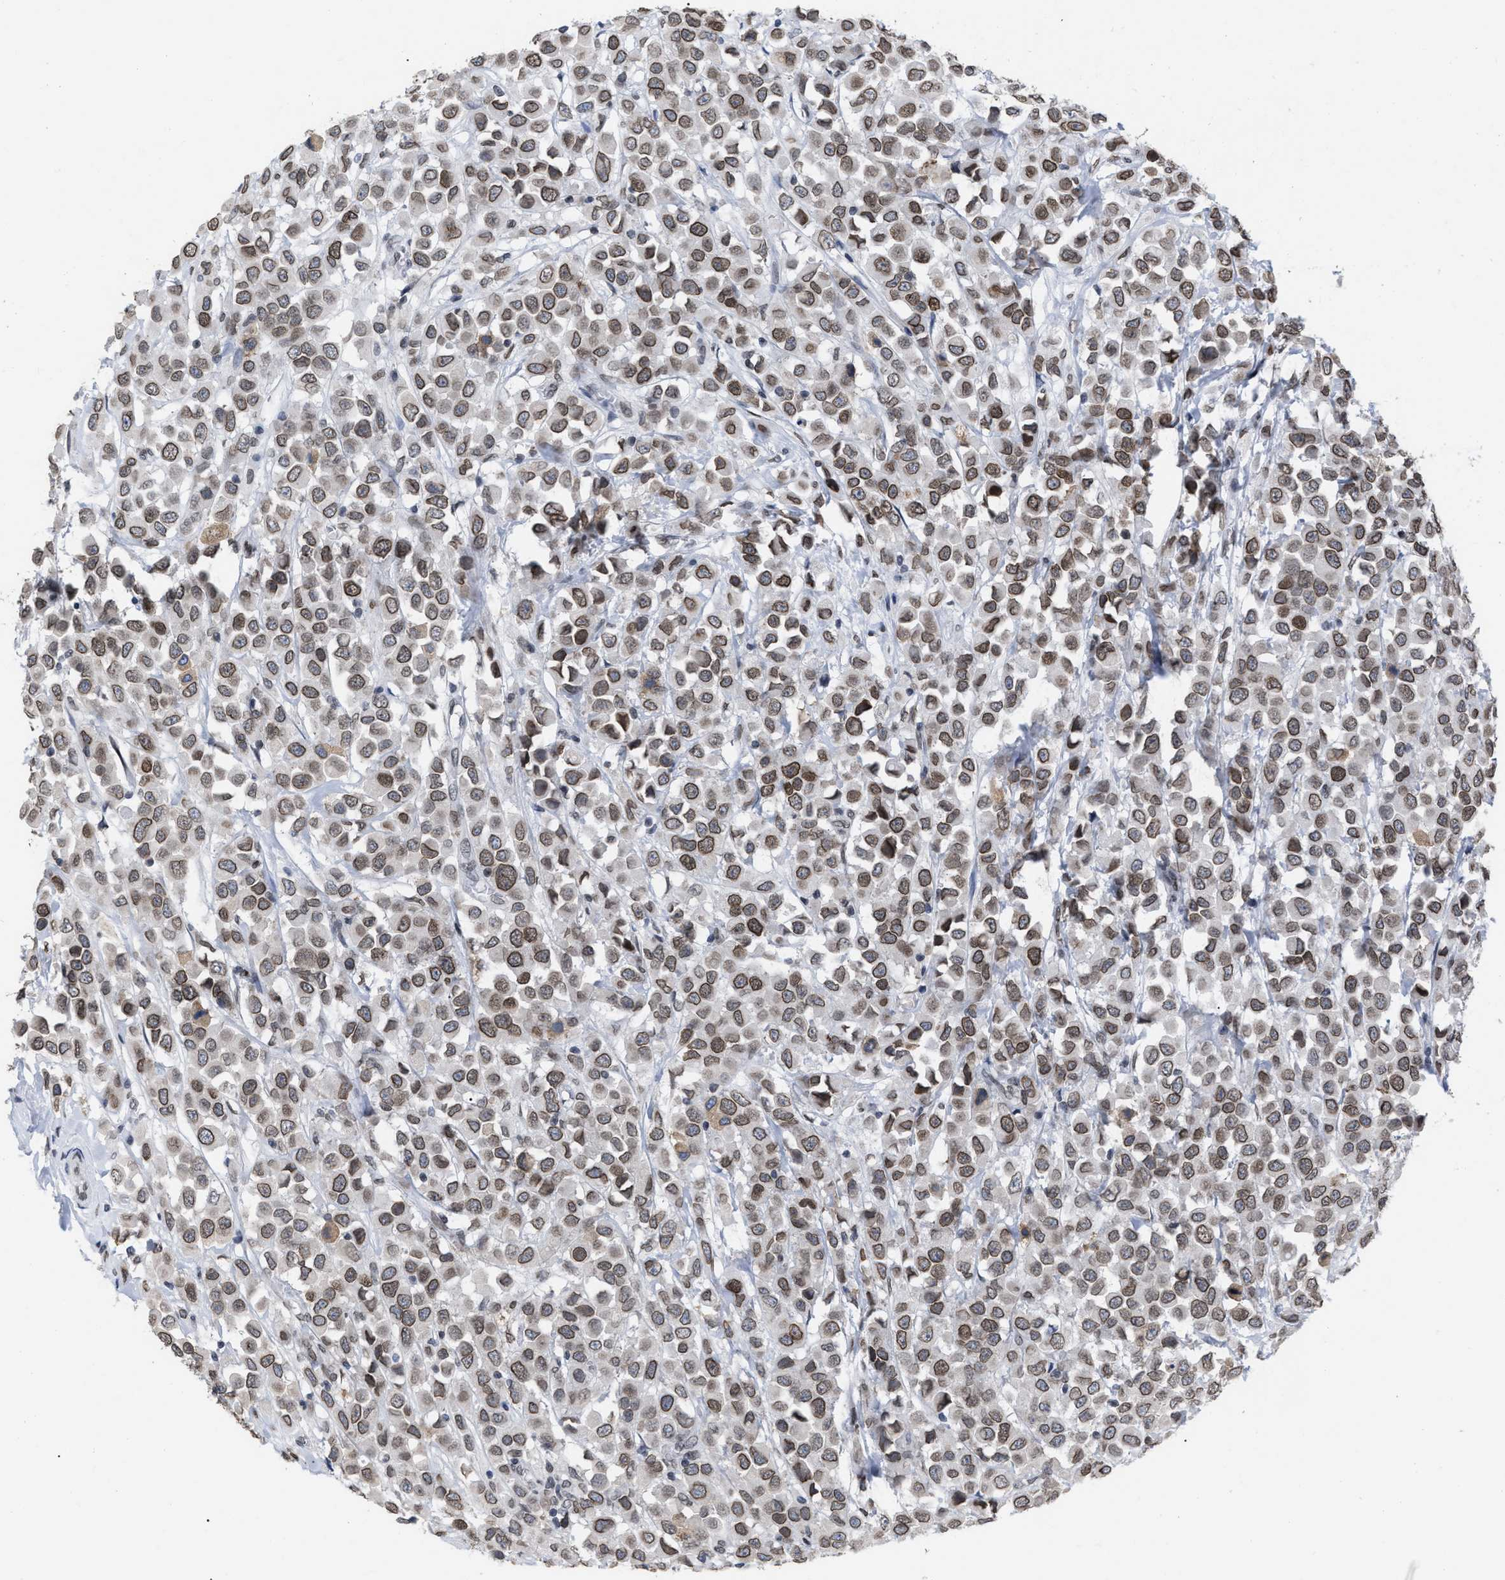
{"staining": {"intensity": "moderate", "quantity": ">75%", "location": "cytoplasmic/membranous,nuclear"}, "tissue": "breast cancer", "cell_type": "Tumor cells", "image_type": "cancer", "snomed": [{"axis": "morphology", "description": "Duct carcinoma"}, {"axis": "topography", "description": "Breast"}], "caption": "Brown immunohistochemical staining in breast cancer shows moderate cytoplasmic/membranous and nuclear positivity in about >75% of tumor cells. (brown staining indicates protein expression, while blue staining denotes nuclei).", "gene": "TPR", "patient": {"sex": "female", "age": 61}}